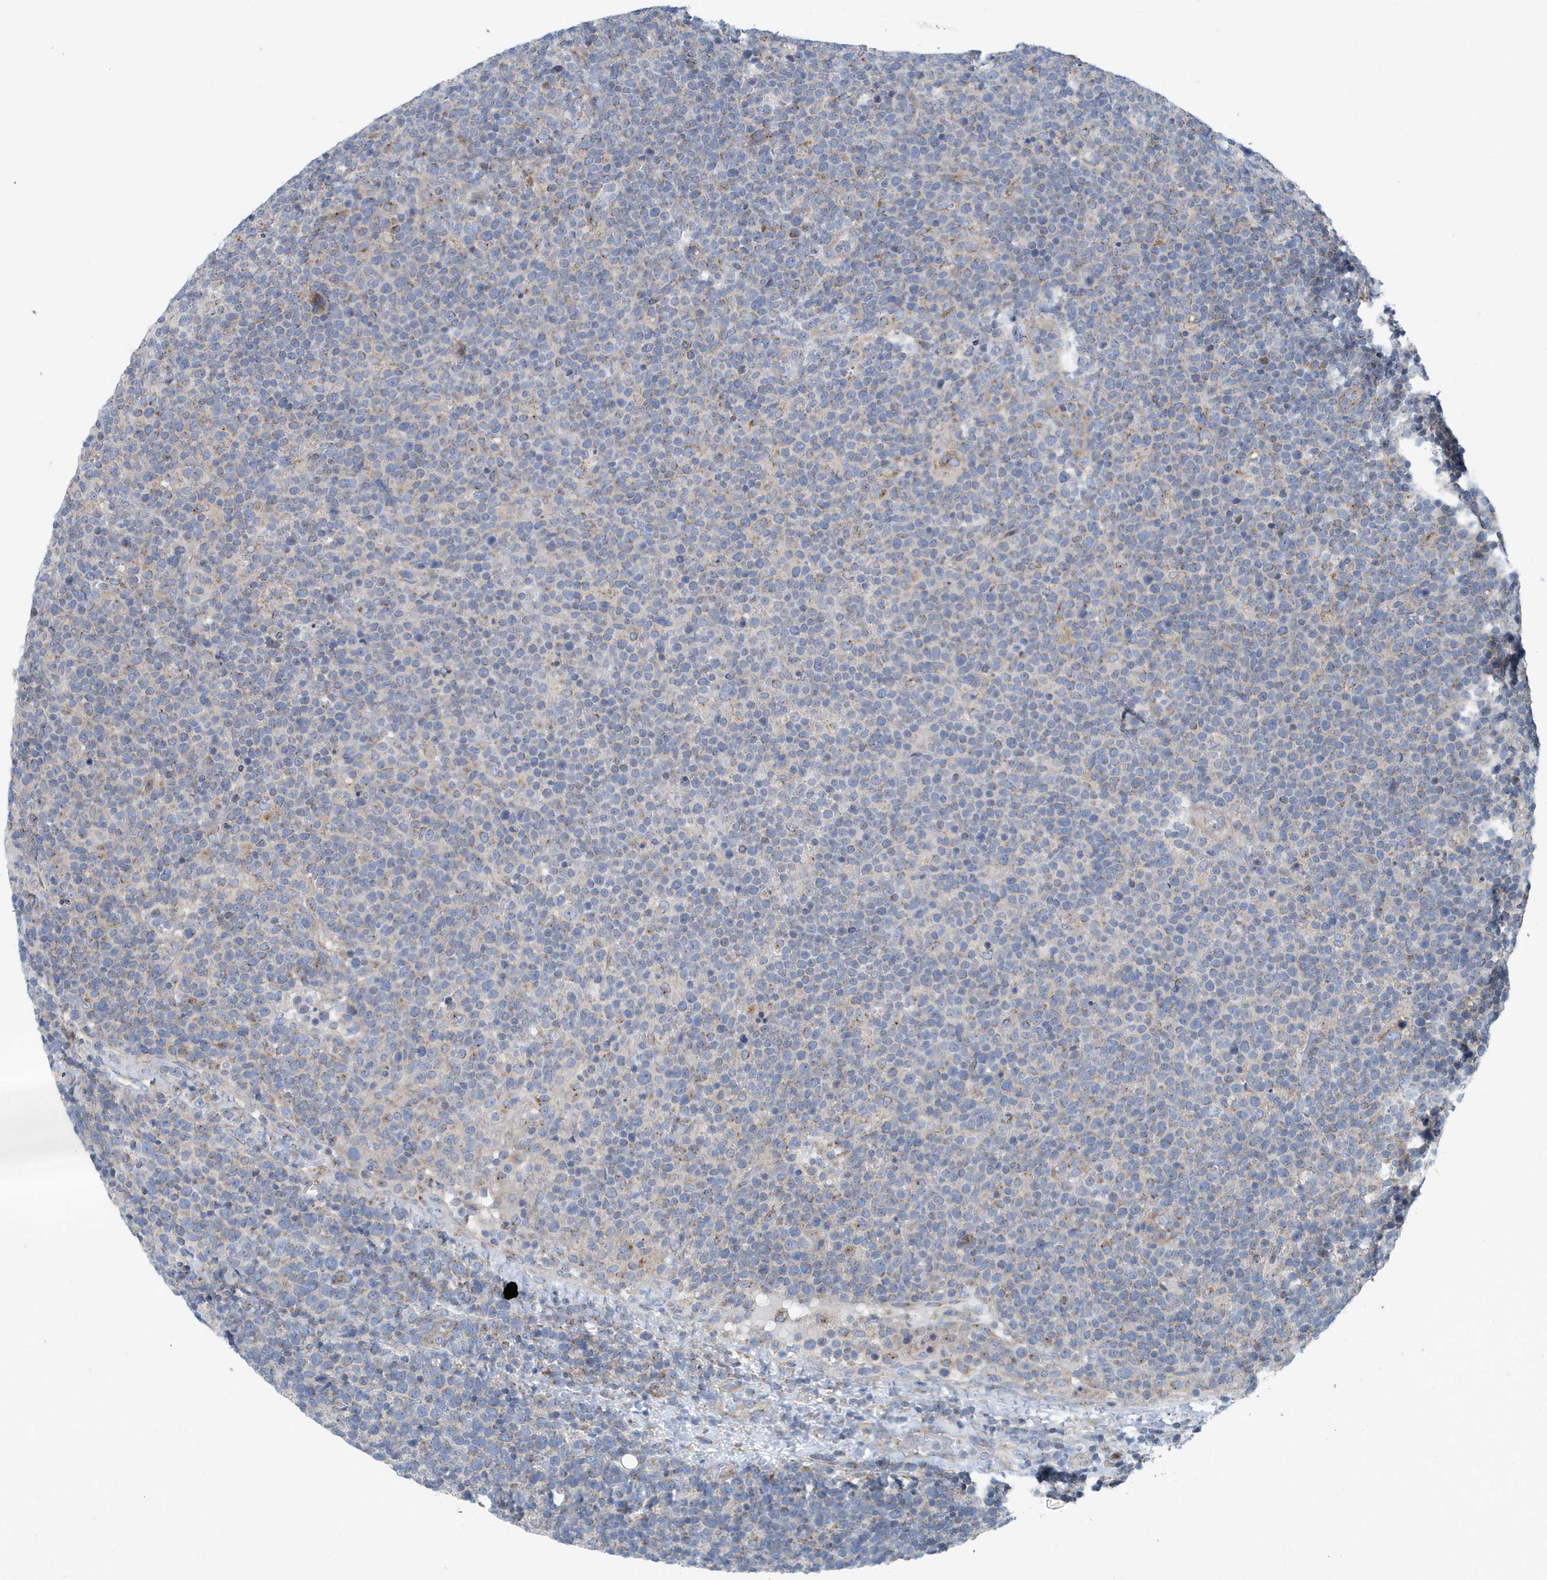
{"staining": {"intensity": "weak", "quantity": "<25%", "location": "cytoplasmic/membranous"}, "tissue": "lymphoma", "cell_type": "Tumor cells", "image_type": "cancer", "snomed": [{"axis": "morphology", "description": "Malignant lymphoma, non-Hodgkin's type, High grade"}, {"axis": "topography", "description": "Lymph node"}], "caption": "This histopathology image is of lymphoma stained with immunohistochemistry (IHC) to label a protein in brown with the nuclei are counter-stained blue. There is no positivity in tumor cells. (Brightfield microscopy of DAB (3,3'-diaminobenzidine) immunohistochemistry at high magnification).", "gene": "PPM1M", "patient": {"sex": "male", "age": 61}}